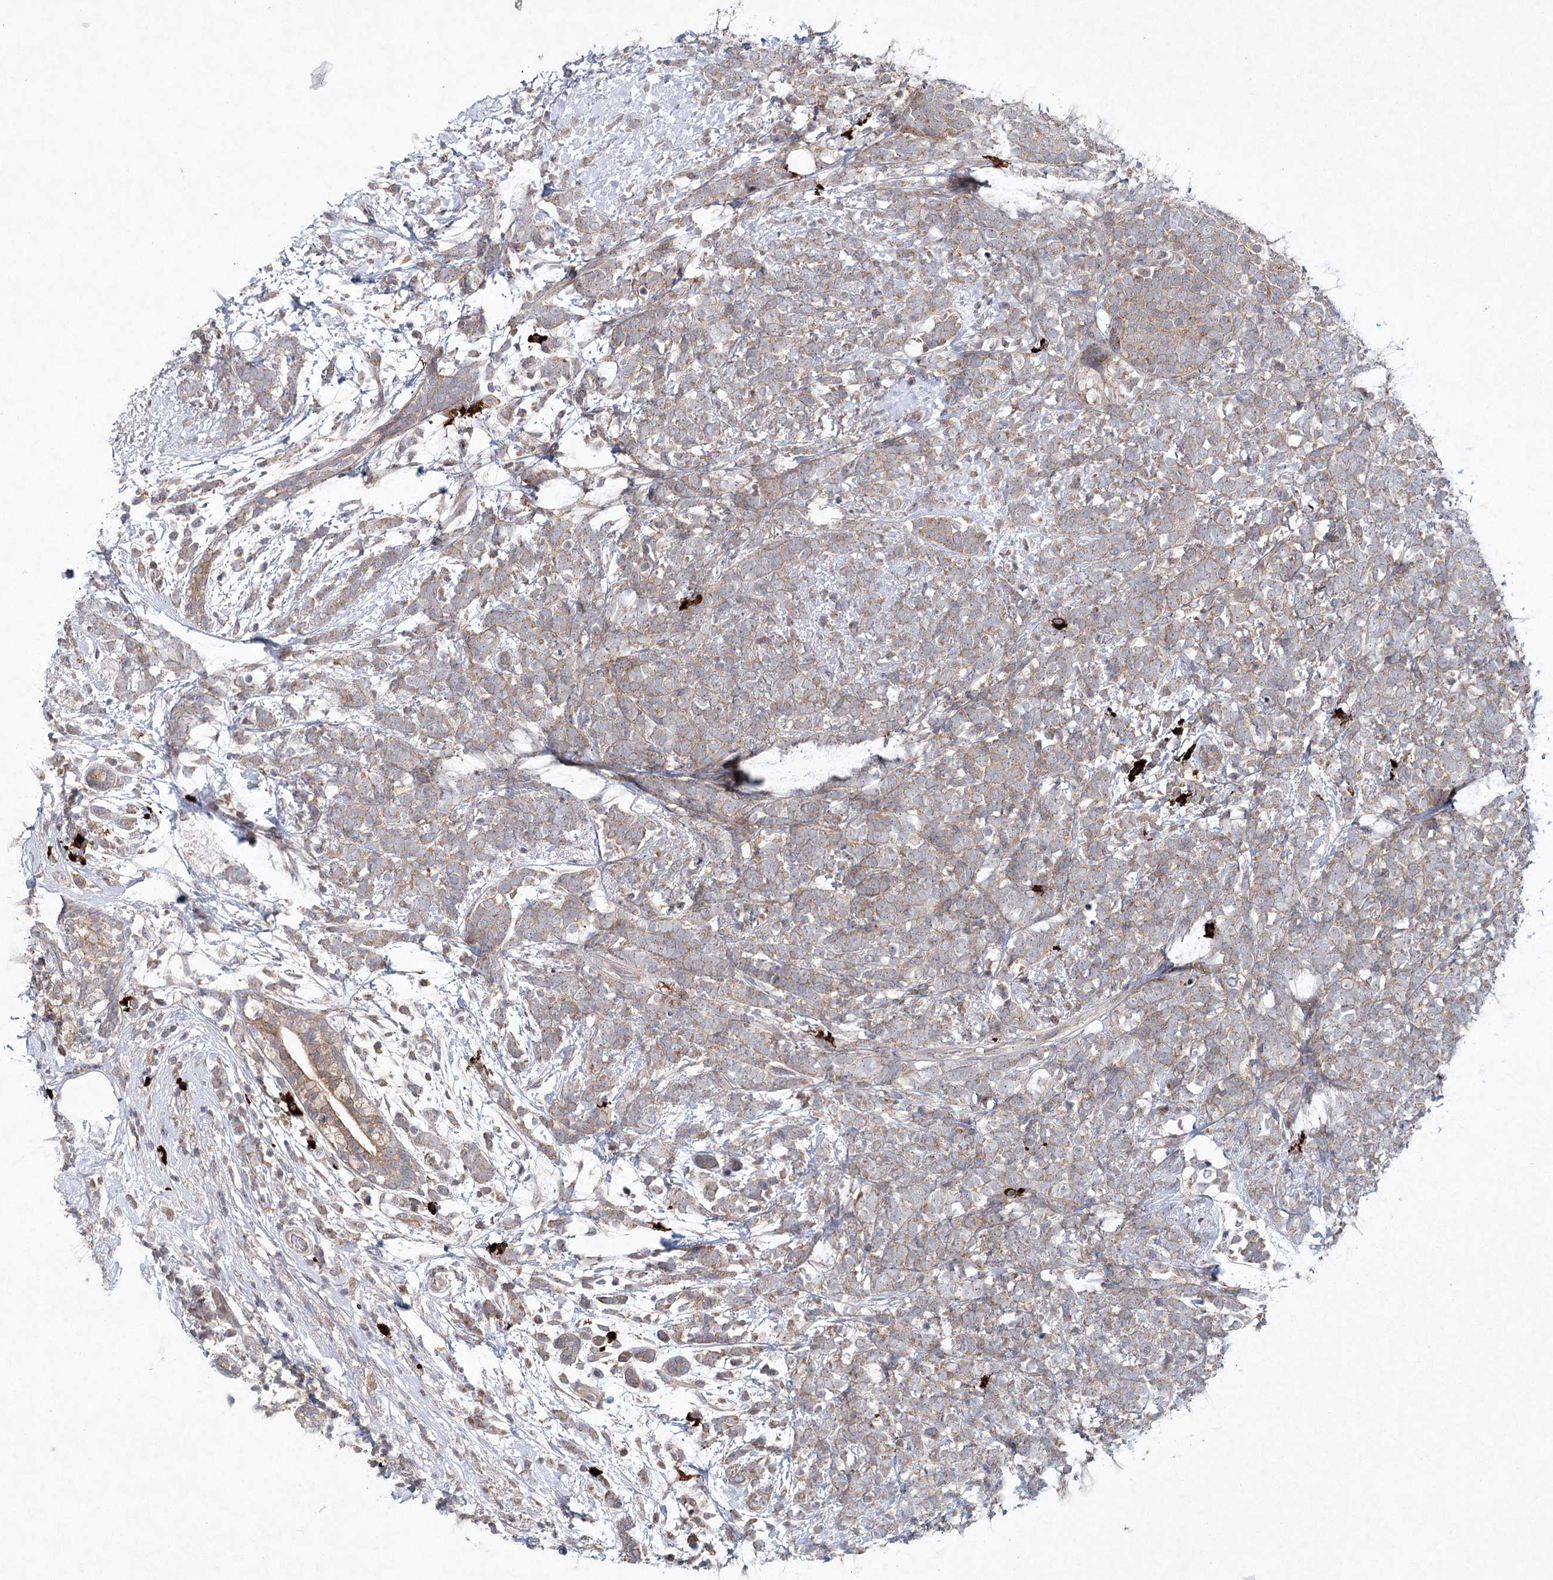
{"staining": {"intensity": "weak", "quantity": ">75%", "location": "cytoplasmic/membranous"}, "tissue": "breast cancer", "cell_type": "Tumor cells", "image_type": "cancer", "snomed": [{"axis": "morphology", "description": "Lobular carcinoma"}, {"axis": "topography", "description": "Breast"}], "caption": "A high-resolution histopathology image shows immunohistochemistry (IHC) staining of breast cancer (lobular carcinoma), which demonstrates weak cytoplasmic/membranous staining in about >75% of tumor cells.", "gene": "MAP3K13", "patient": {"sex": "female", "age": 58}}